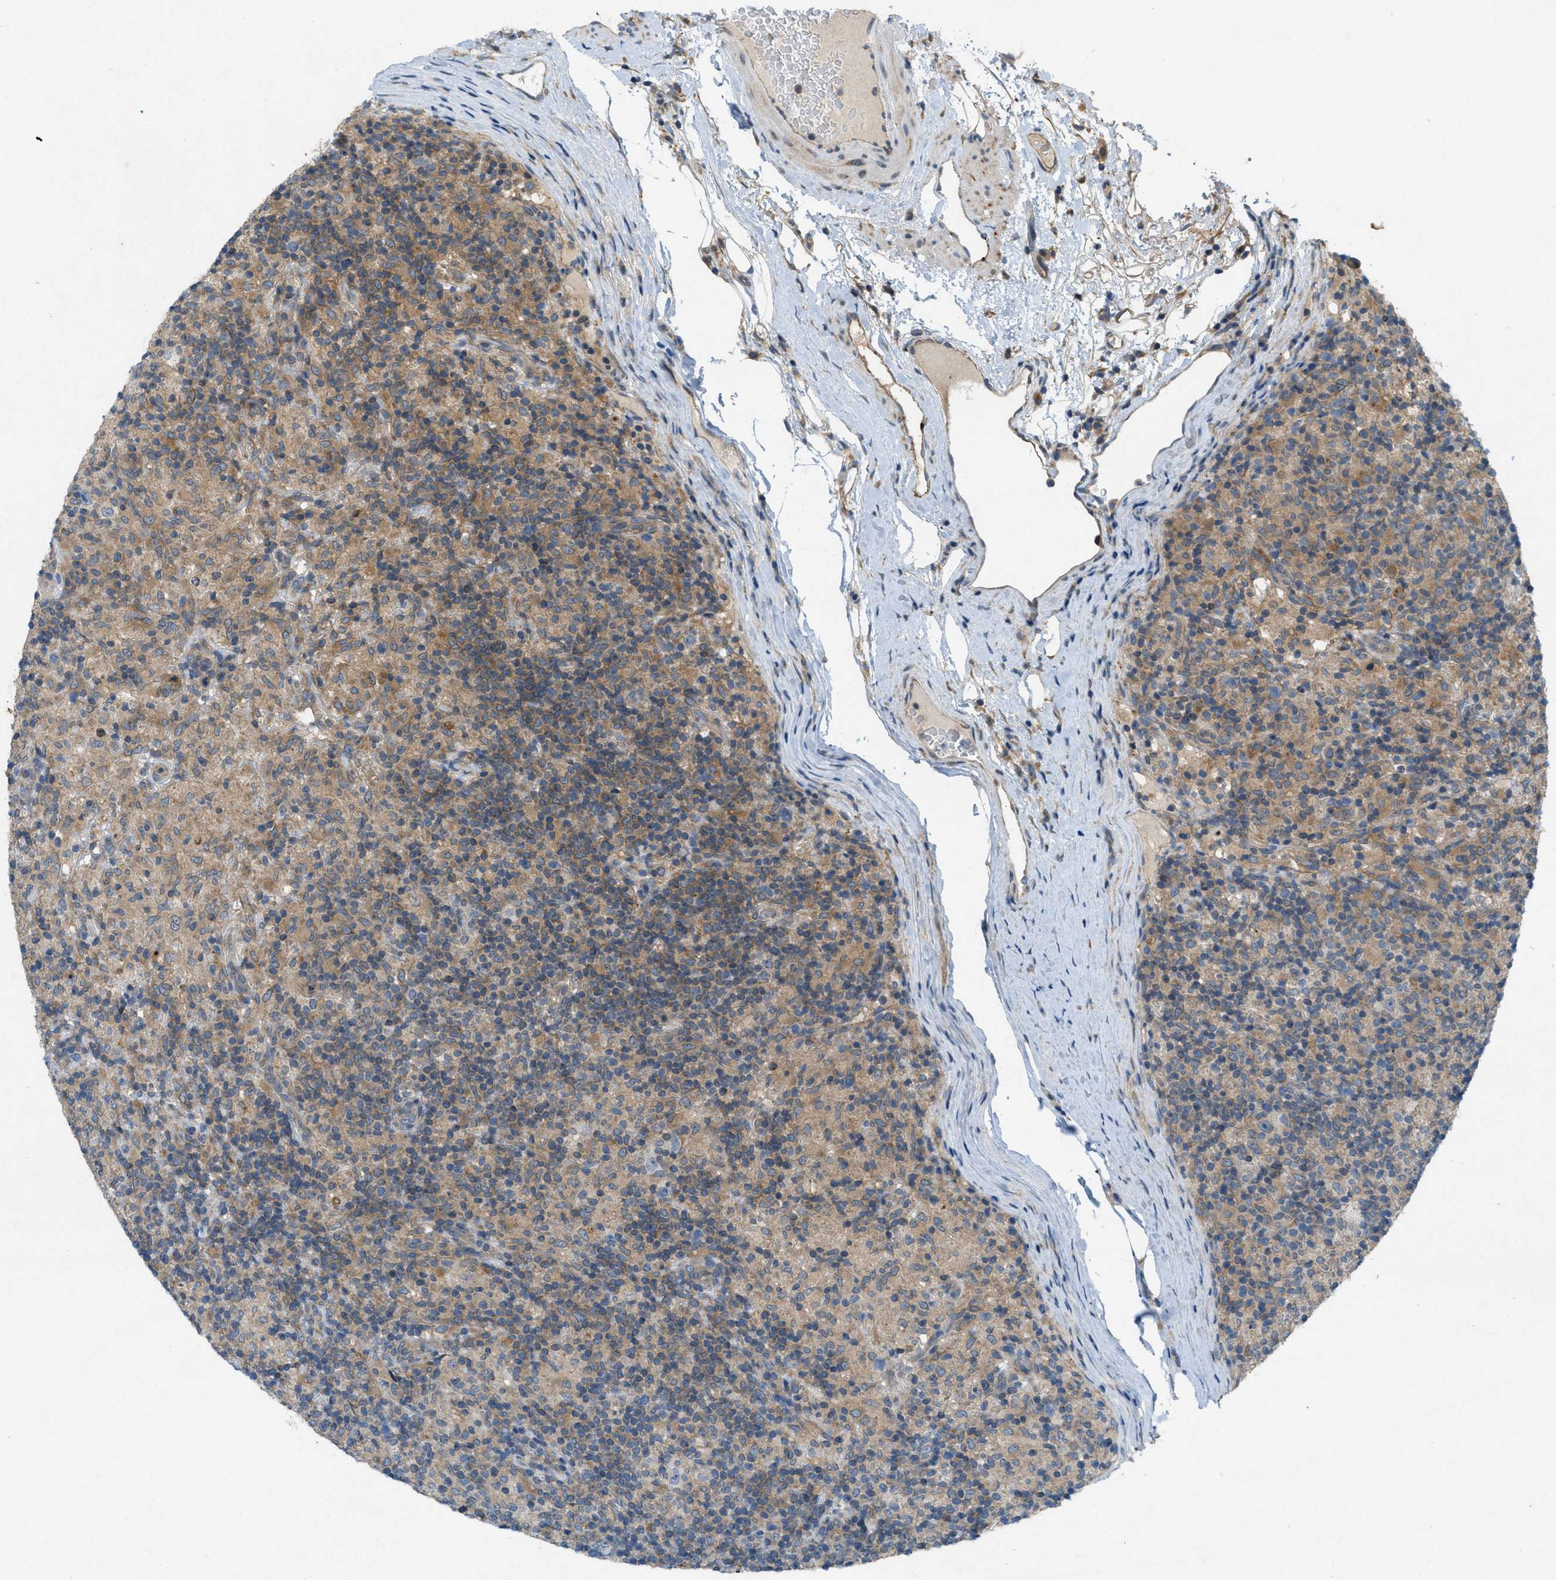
{"staining": {"intensity": "weak", "quantity": "<25%", "location": "cytoplasmic/membranous"}, "tissue": "lymphoma", "cell_type": "Tumor cells", "image_type": "cancer", "snomed": [{"axis": "morphology", "description": "Hodgkin's disease, NOS"}, {"axis": "topography", "description": "Lymph node"}], "caption": "Immunohistochemistry of human Hodgkin's disease shows no positivity in tumor cells.", "gene": "SIGMAR1", "patient": {"sex": "male", "age": 70}}